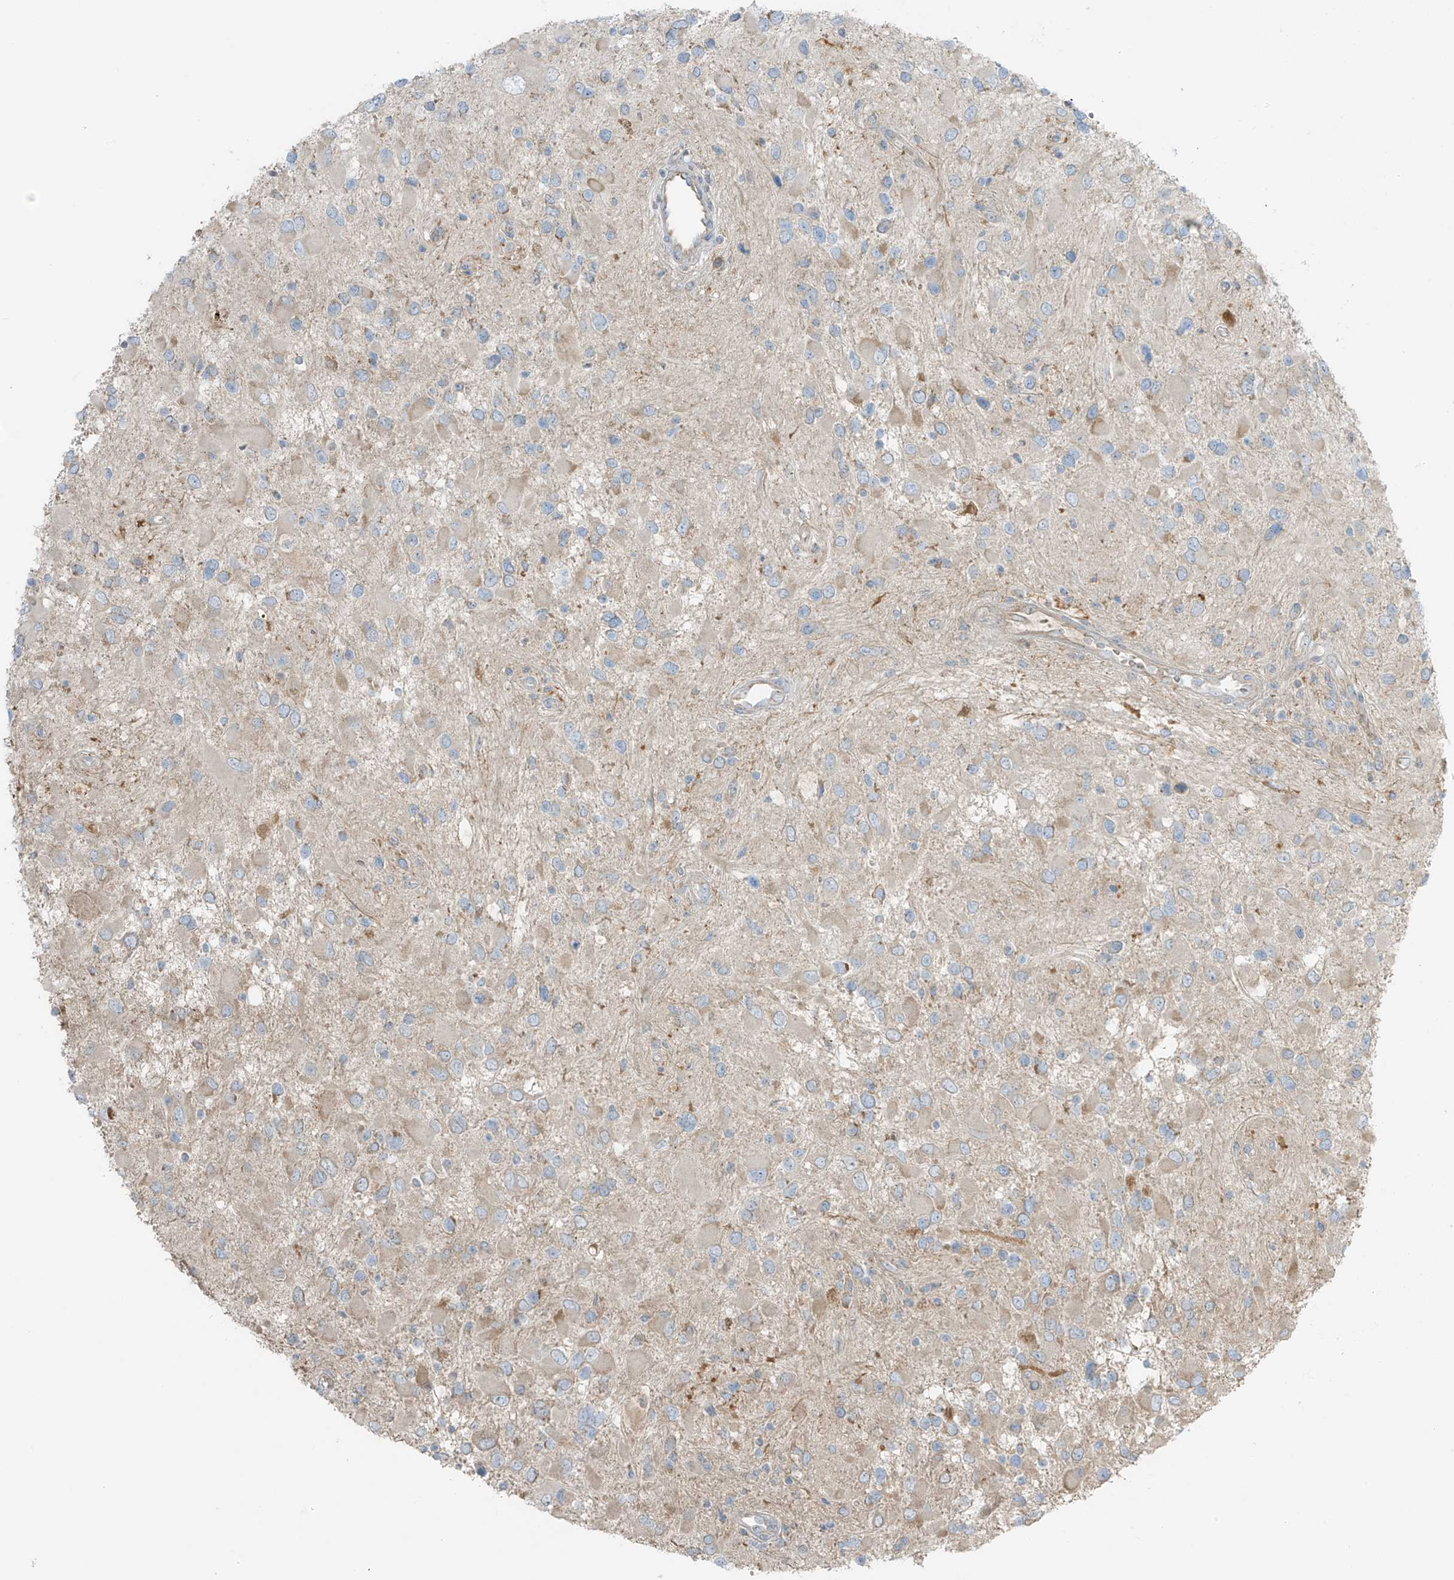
{"staining": {"intensity": "negative", "quantity": "none", "location": "none"}, "tissue": "glioma", "cell_type": "Tumor cells", "image_type": "cancer", "snomed": [{"axis": "morphology", "description": "Glioma, malignant, High grade"}, {"axis": "topography", "description": "Brain"}], "caption": "This micrograph is of glioma stained with IHC to label a protein in brown with the nuclei are counter-stained blue. There is no staining in tumor cells.", "gene": "FAM131C", "patient": {"sex": "male", "age": 53}}